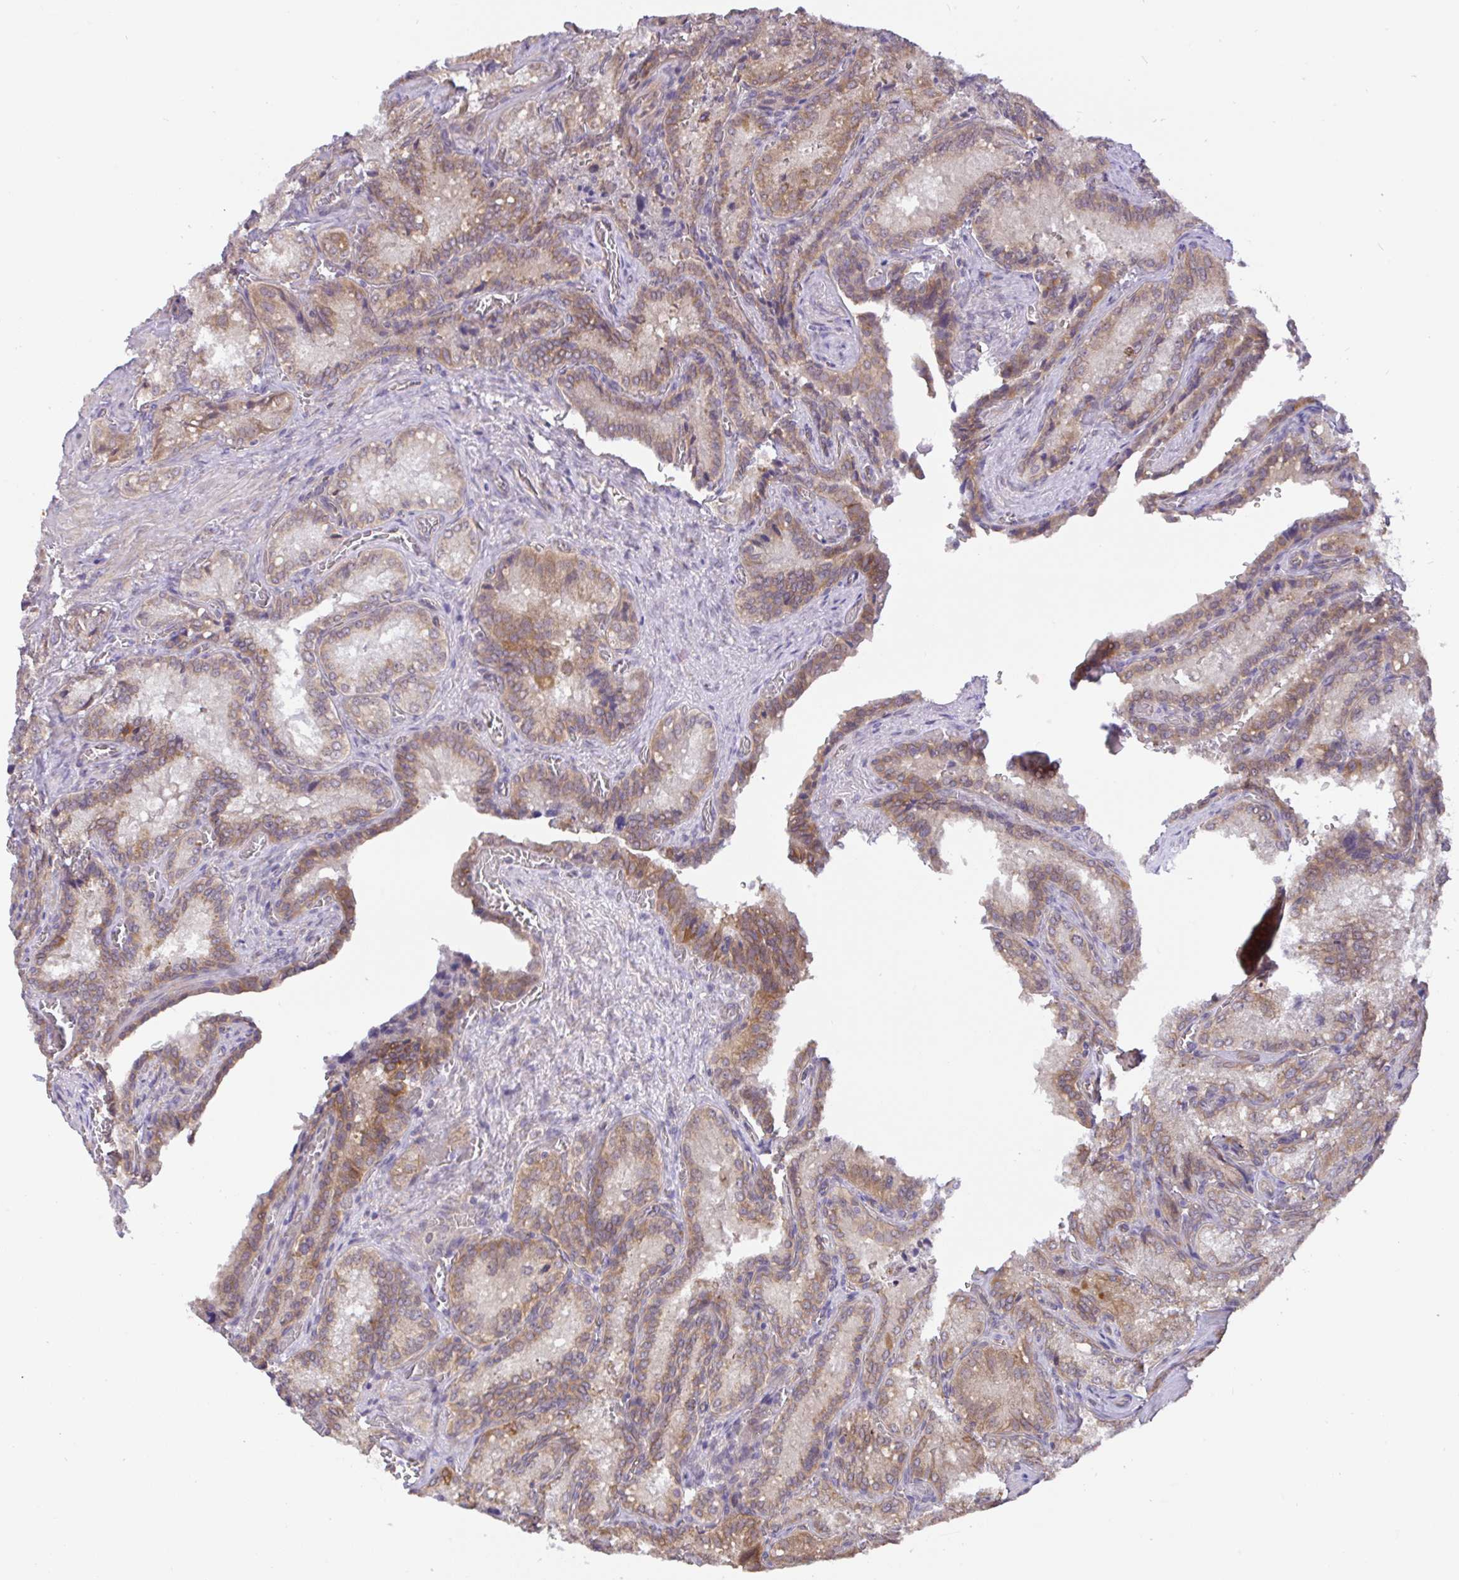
{"staining": {"intensity": "weak", "quantity": ">75%", "location": "cytoplasmic/membranous"}, "tissue": "seminal vesicle", "cell_type": "Glandular cells", "image_type": "normal", "snomed": [{"axis": "morphology", "description": "Normal tissue, NOS"}, {"axis": "topography", "description": "Seminal veicle"}], "caption": "About >75% of glandular cells in unremarkable seminal vesicle reveal weak cytoplasmic/membranous protein staining as visualized by brown immunohistochemical staining.", "gene": "DLEU7", "patient": {"sex": "male", "age": 47}}